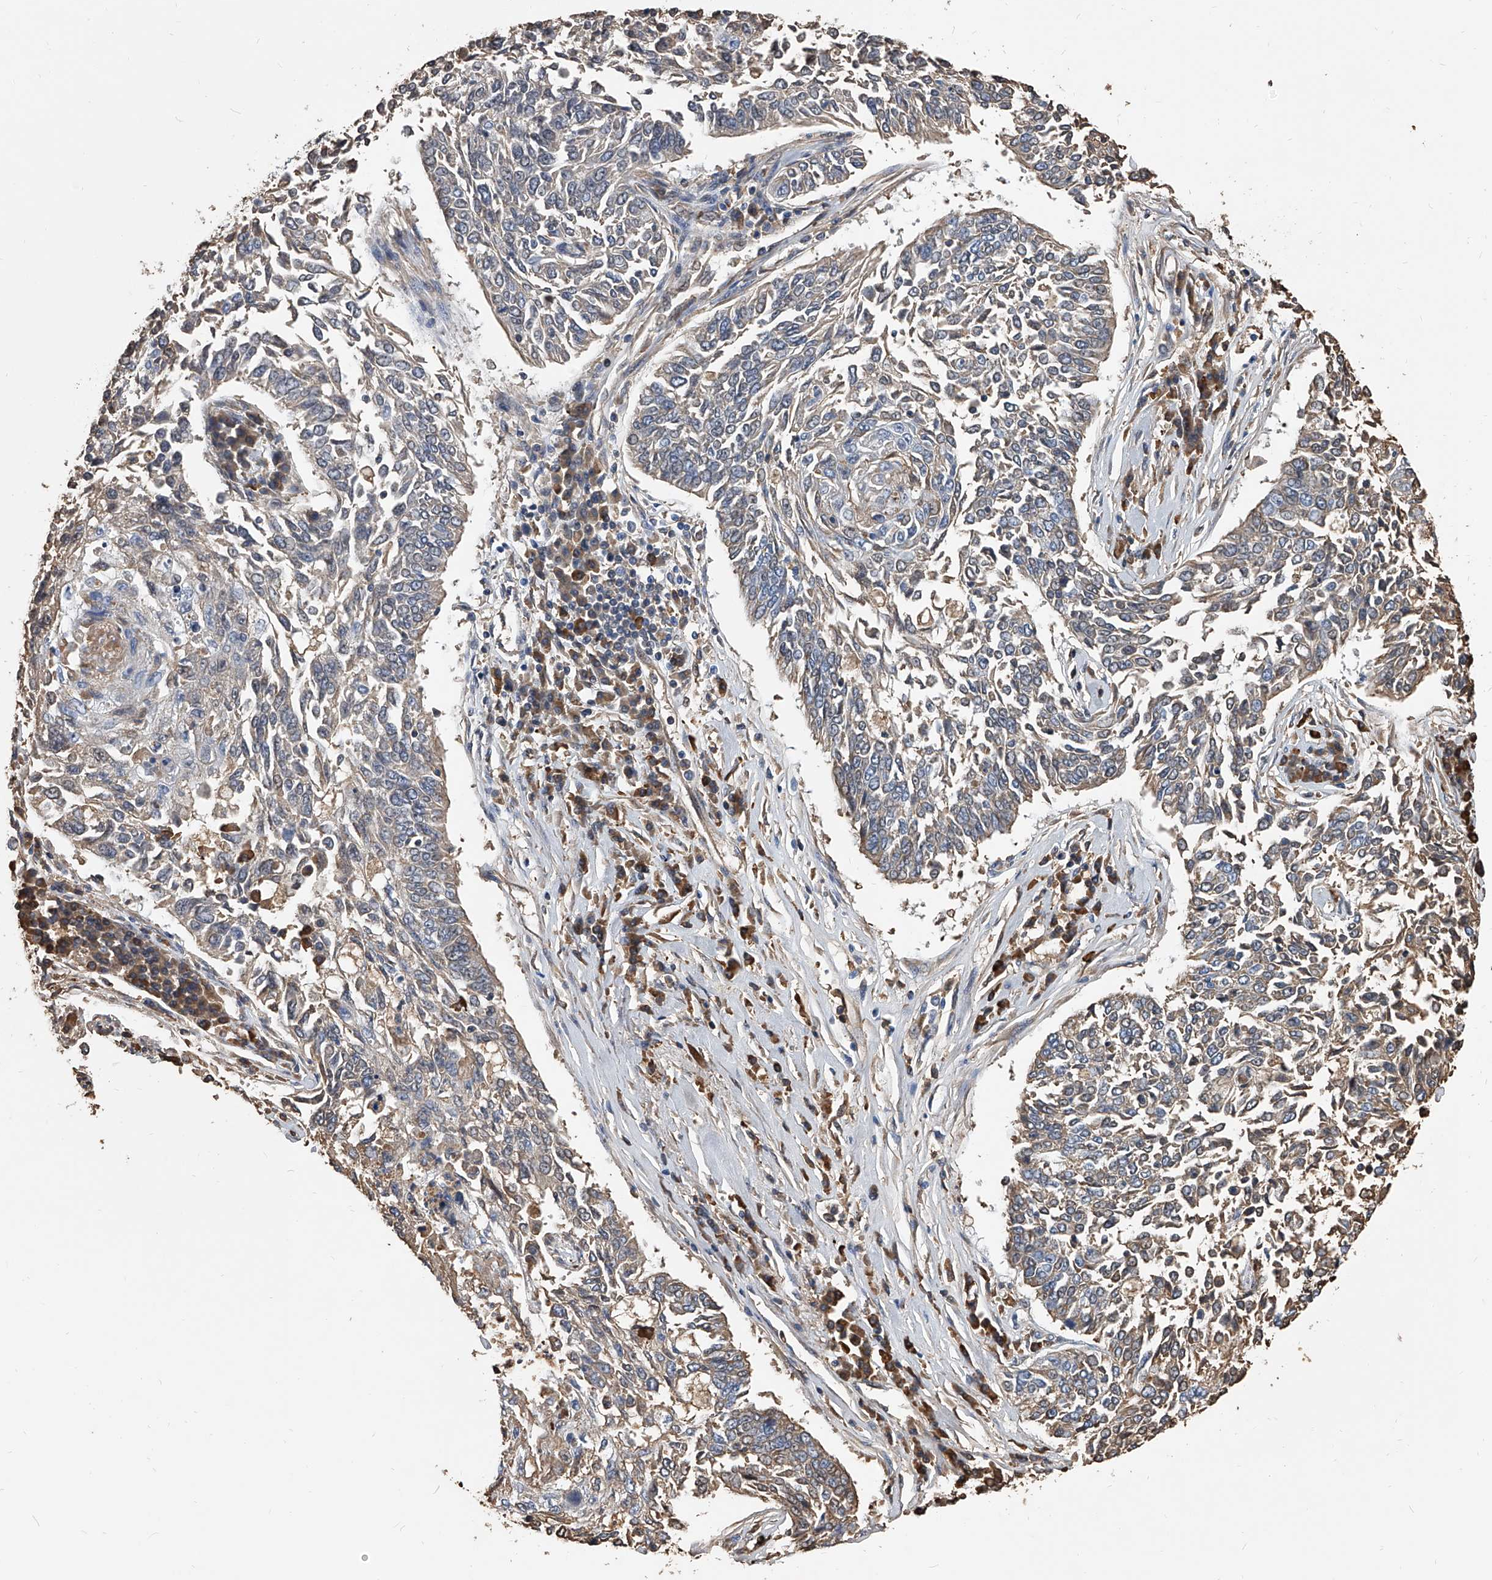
{"staining": {"intensity": "weak", "quantity": "<25%", "location": "cytoplasmic/membranous"}, "tissue": "lung cancer", "cell_type": "Tumor cells", "image_type": "cancer", "snomed": [{"axis": "morphology", "description": "Normal tissue, NOS"}, {"axis": "morphology", "description": "Squamous cell carcinoma, NOS"}, {"axis": "topography", "description": "Cartilage tissue"}, {"axis": "topography", "description": "Bronchus"}, {"axis": "topography", "description": "Lung"}], "caption": "A high-resolution image shows immunohistochemistry (IHC) staining of squamous cell carcinoma (lung), which demonstrates no significant positivity in tumor cells.", "gene": "ZNF25", "patient": {"sex": "female", "age": 49}}